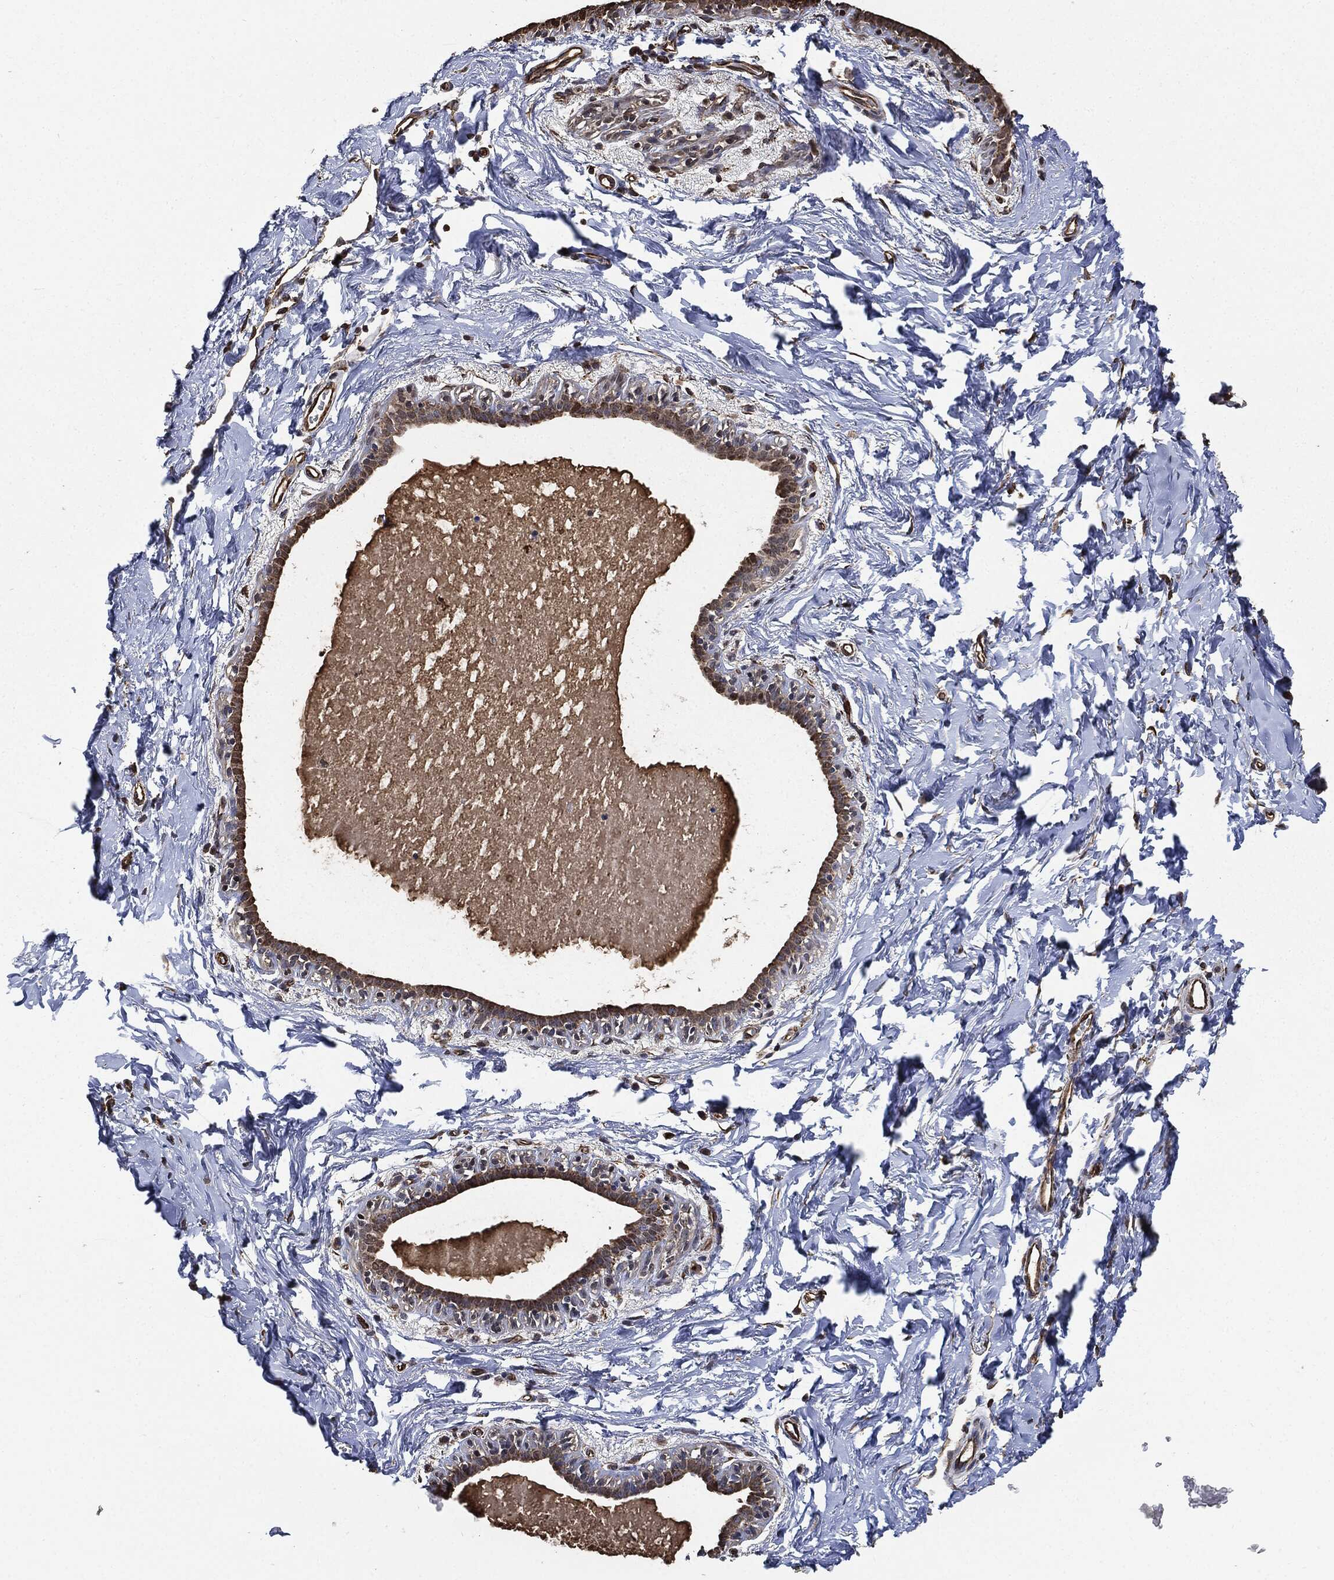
{"staining": {"intensity": "moderate", "quantity": "<25%", "location": "cytoplasmic/membranous"}, "tissue": "breast", "cell_type": "Adipocytes", "image_type": "normal", "snomed": [{"axis": "morphology", "description": "Normal tissue, NOS"}, {"axis": "topography", "description": "Breast"}], "caption": "Human breast stained for a protein (brown) exhibits moderate cytoplasmic/membranous positive positivity in approximately <25% of adipocytes.", "gene": "S100A9", "patient": {"sex": "female", "age": 37}}